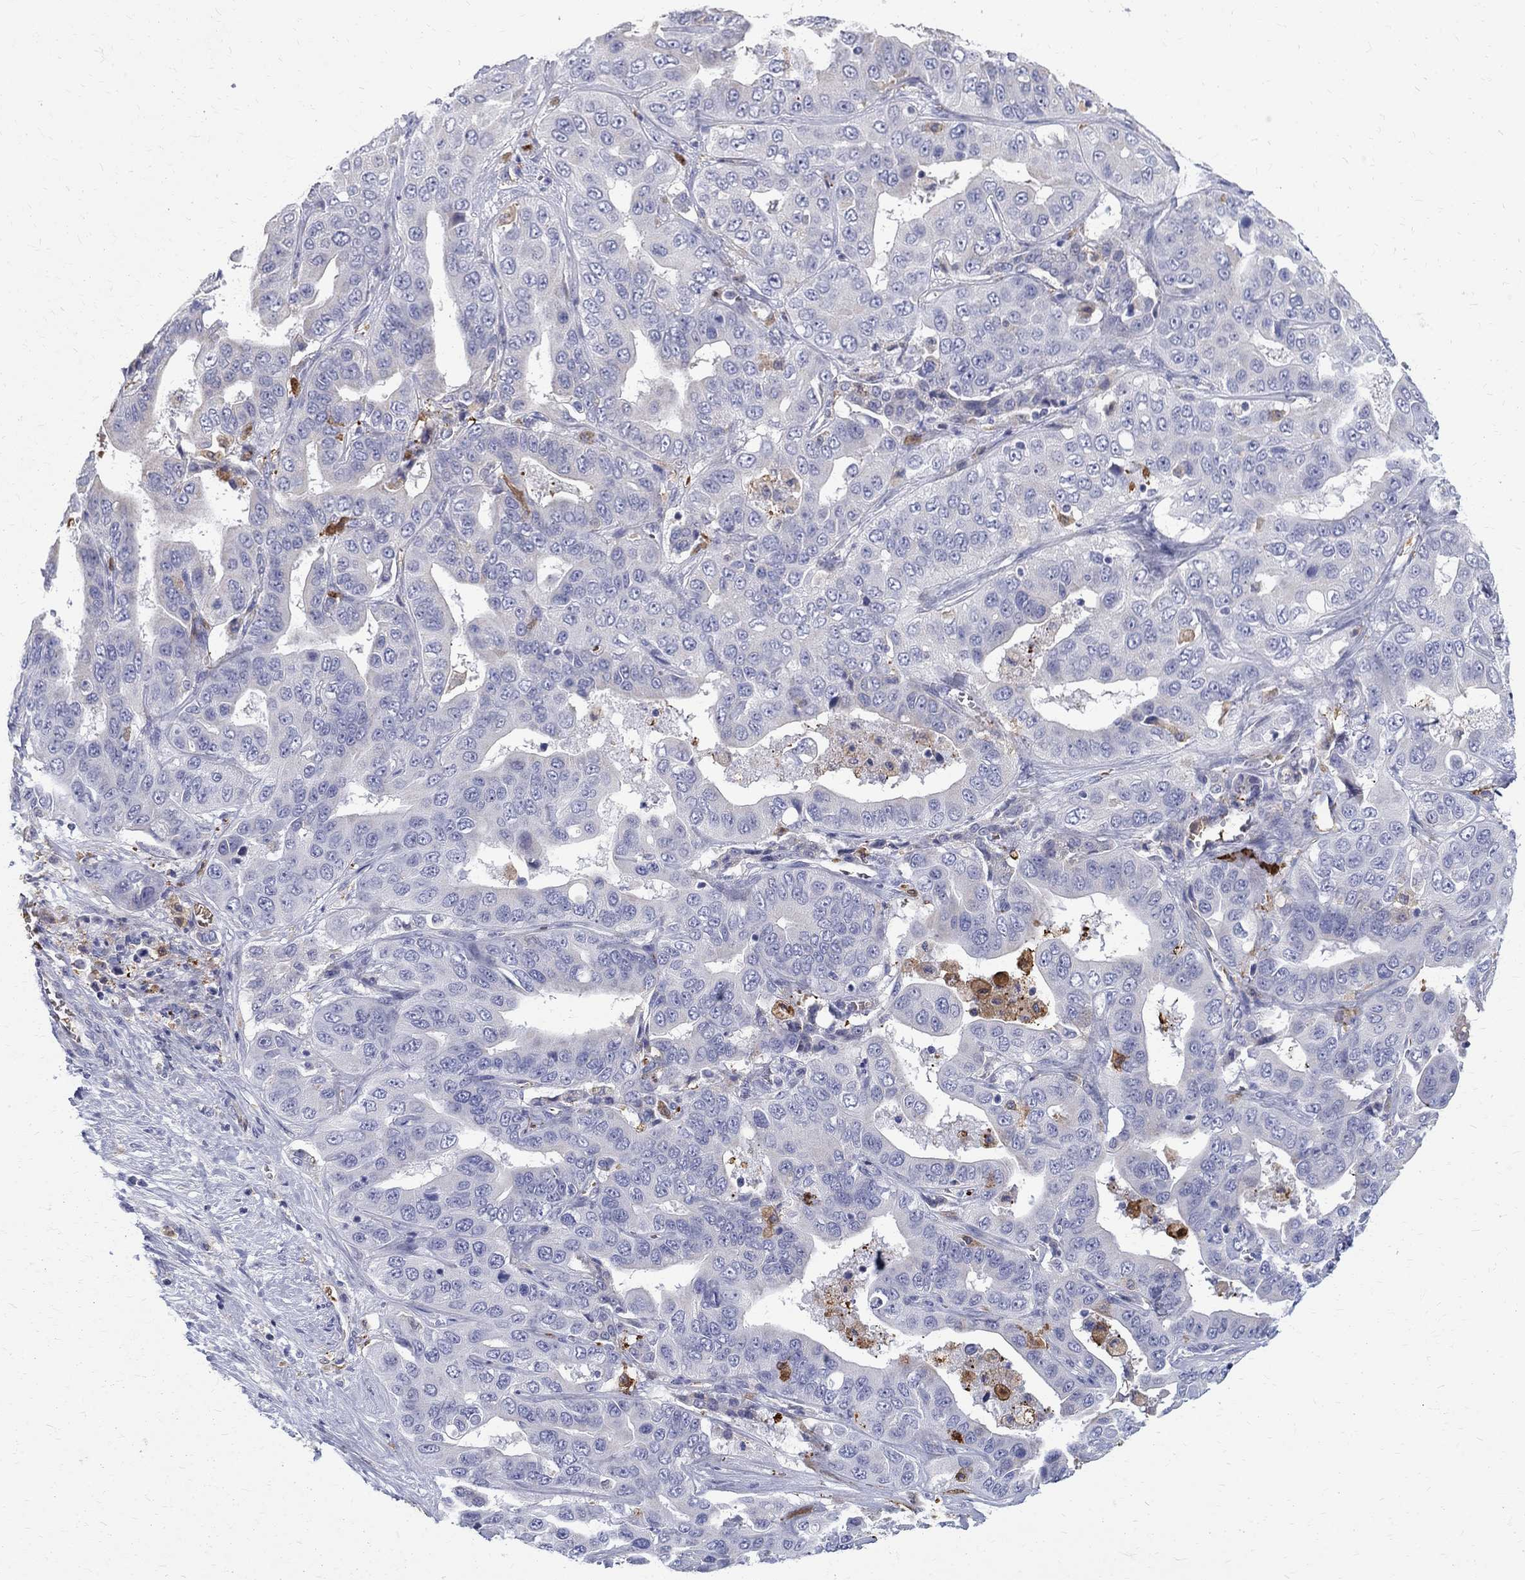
{"staining": {"intensity": "negative", "quantity": "none", "location": "none"}, "tissue": "liver cancer", "cell_type": "Tumor cells", "image_type": "cancer", "snomed": [{"axis": "morphology", "description": "Cholangiocarcinoma"}, {"axis": "topography", "description": "Liver"}], "caption": "Tumor cells show no significant positivity in liver cancer (cholangiocarcinoma). (Immunohistochemistry, brightfield microscopy, high magnification).", "gene": "AGER", "patient": {"sex": "female", "age": 52}}